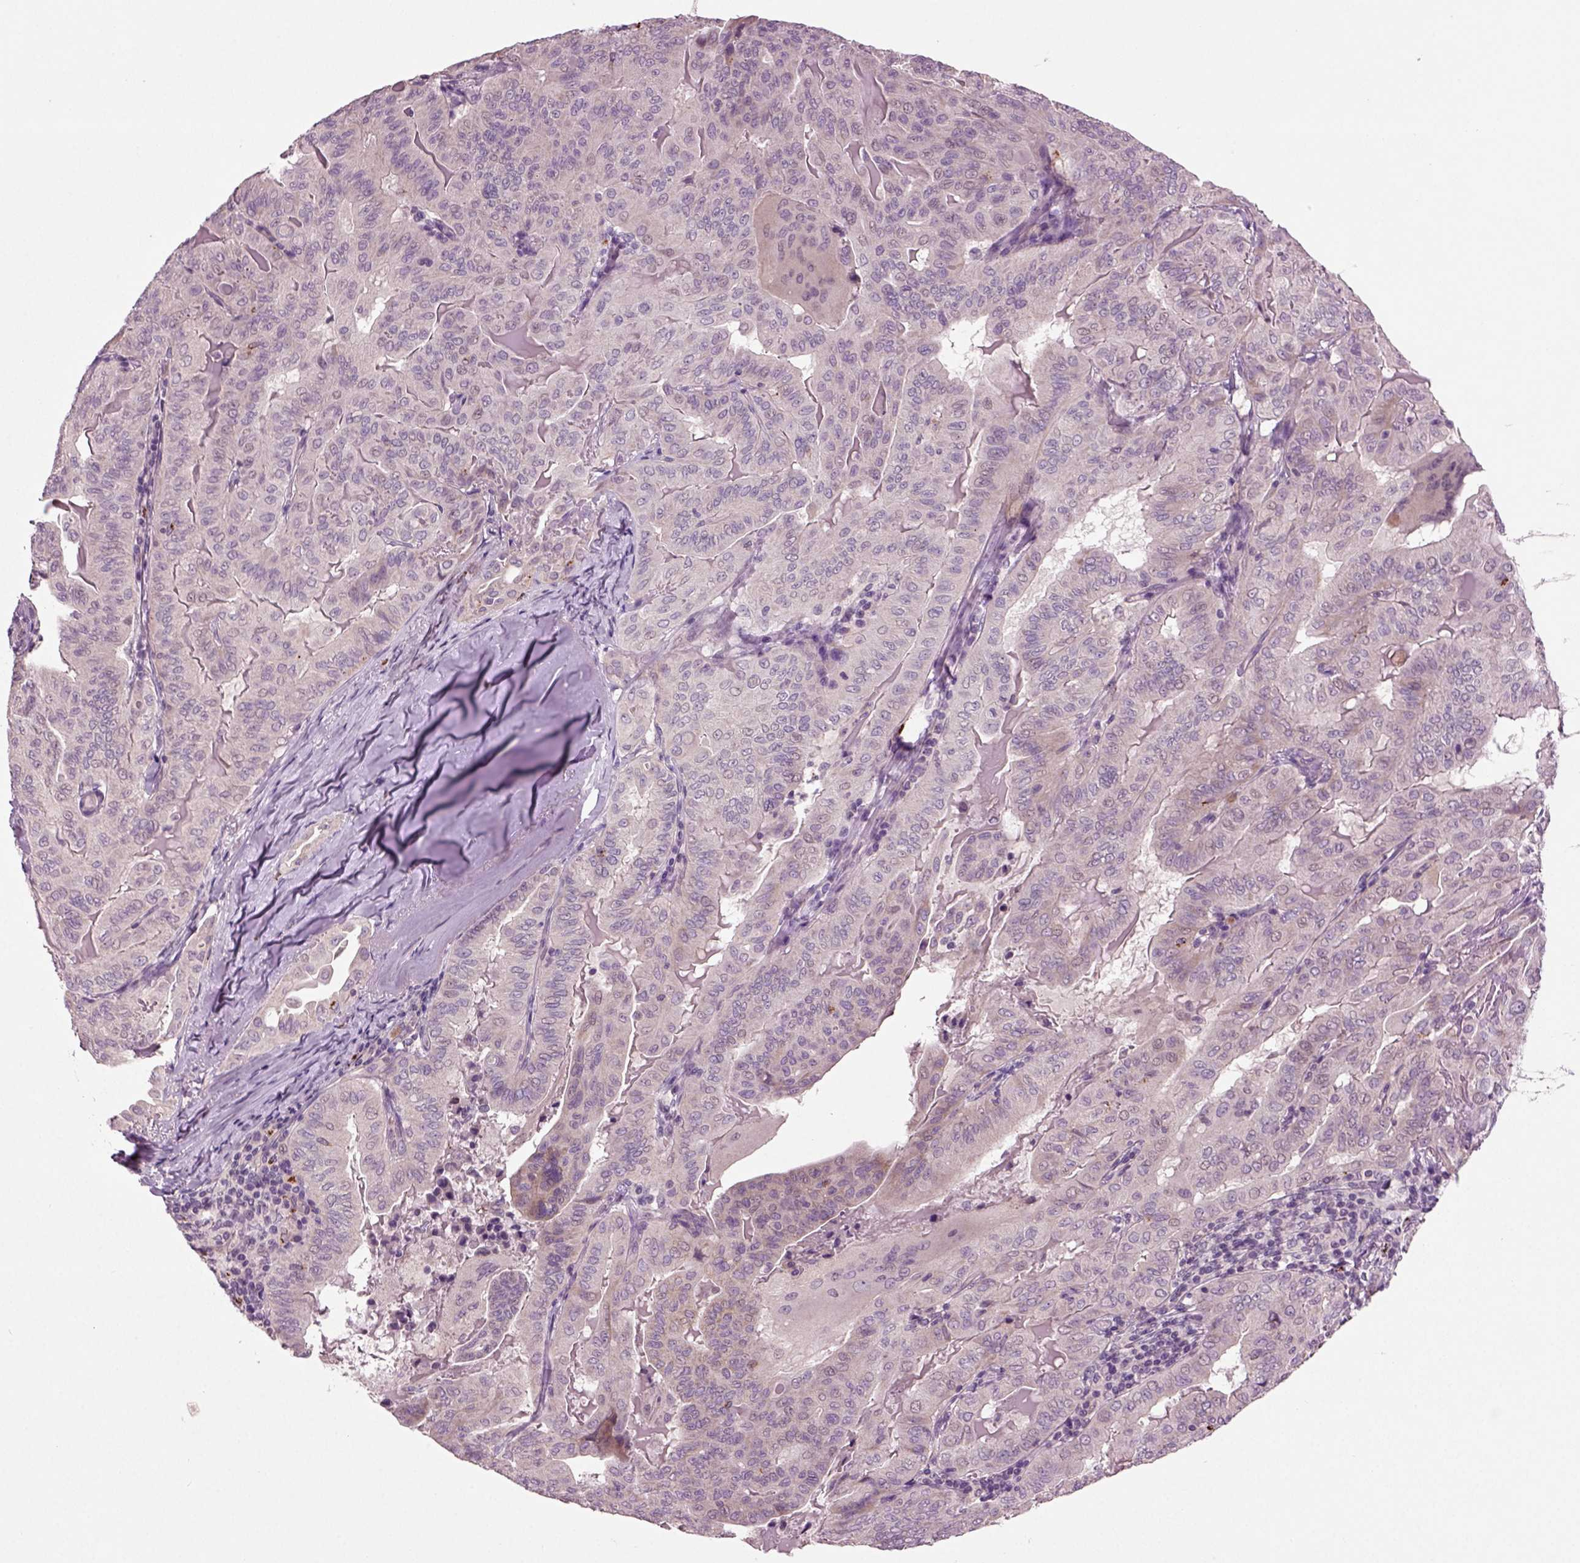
{"staining": {"intensity": "moderate", "quantity": "<25%", "location": "cytoplasmic/membranous"}, "tissue": "thyroid cancer", "cell_type": "Tumor cells", "image_type": "cancer", "snomed": [{"axis": "morphology", "description": "Papillary adenocarcinoma, NOS"}, {"axis": "topography", "description": "Thyroid gland"}], "caption": "Protein staining of thyroid cancer tissue demonstrates moderate cytoplasmic/membranous positivity in about <25% of tumor cells.", "gene": "SLC17A6", "patient": {"sex": "female", "age": 68}}